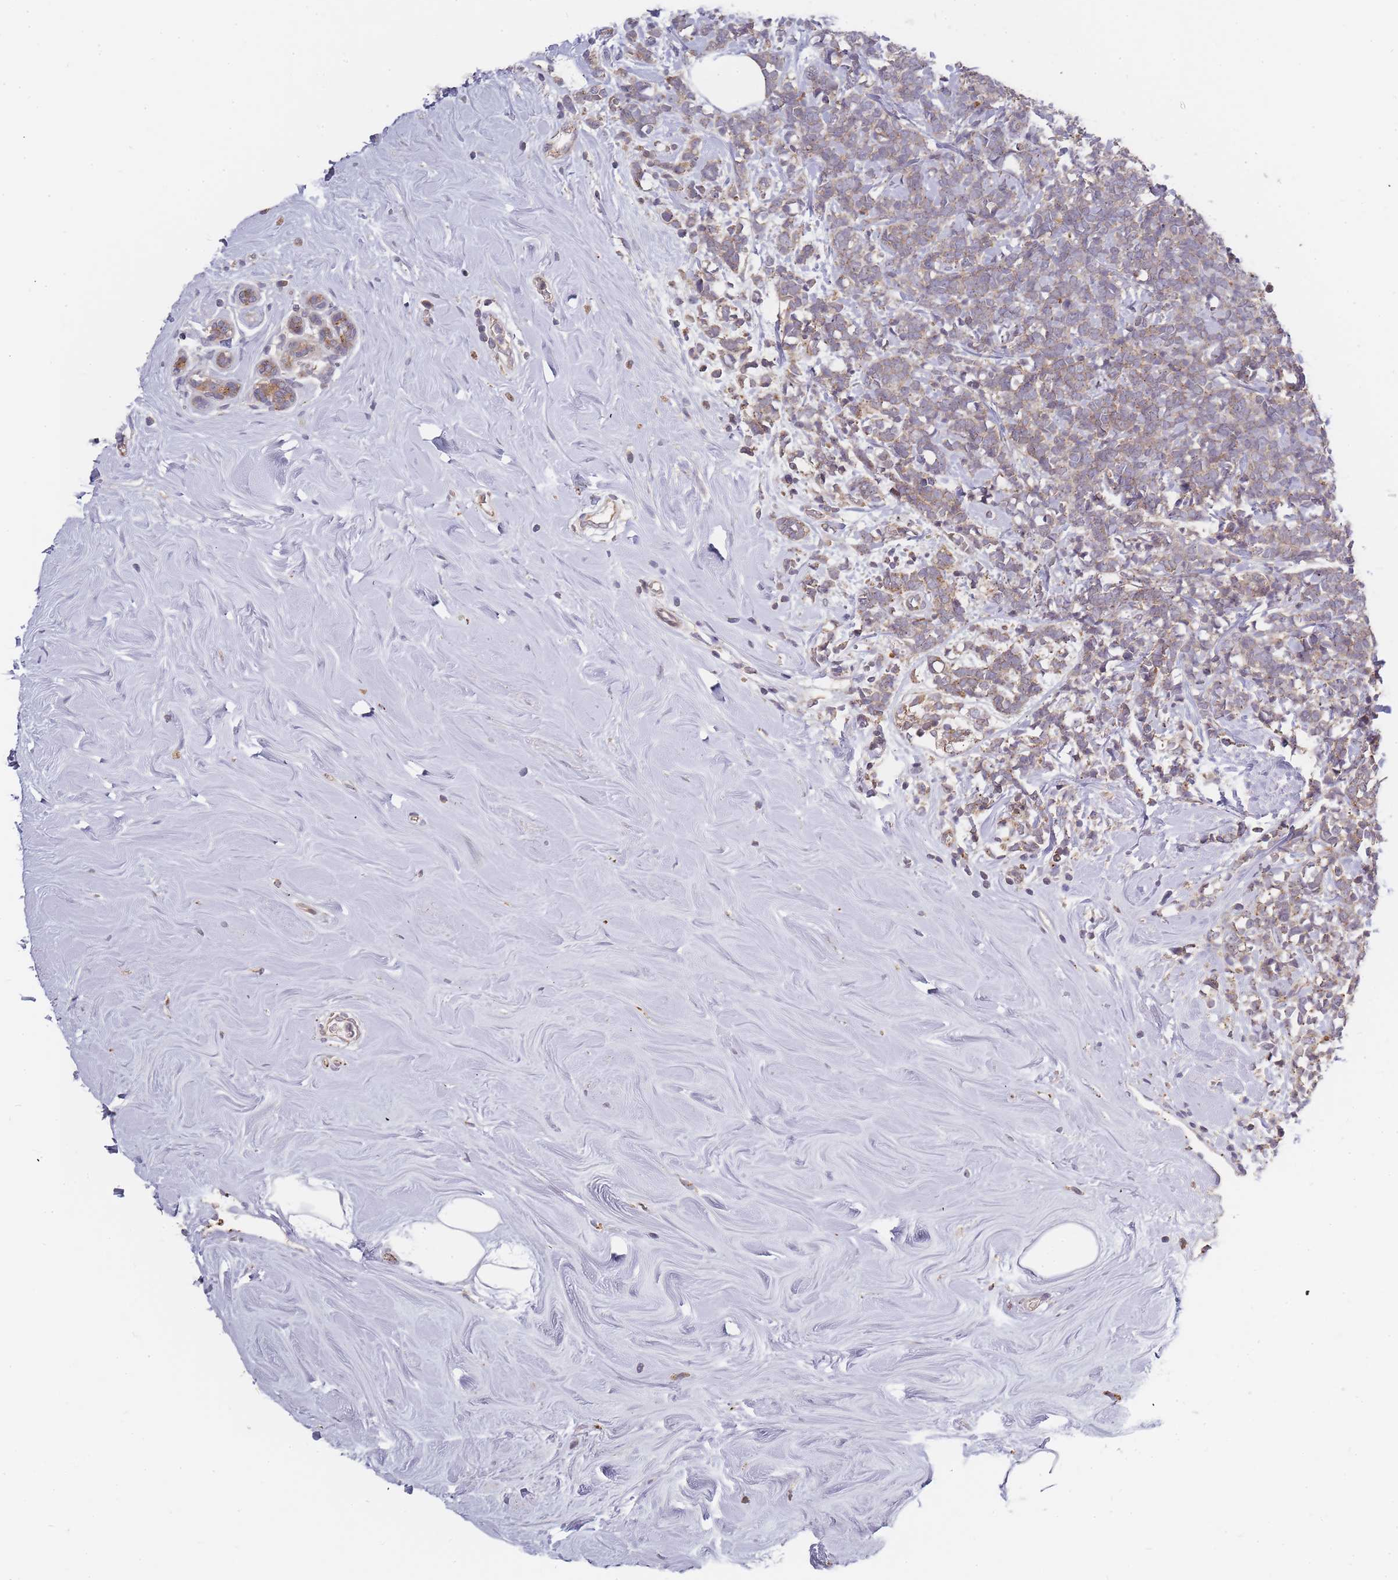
{"staining": {"intensity": "weak", "quantity": ">75%", "location": "cytoplasmic/membranous"}, "tissue": "breast cancer", "cell_type": "Tumor cells", "image_type": "cancer", "snomed": [{"axis": "morphology", "description": "Lobular carcinoma"}, {"axis": "topography", "description": "Breast"}], "caption": "Immunohistochemical staining of human breast cancer shows weak cytoplasmic/membranous protein positivity in about >75% of tumor cells. (Brightfield microscopy of DAB IHC at high magnification).", "gene": "ATG5", "patient": {"sex": "female", "age": 58}}